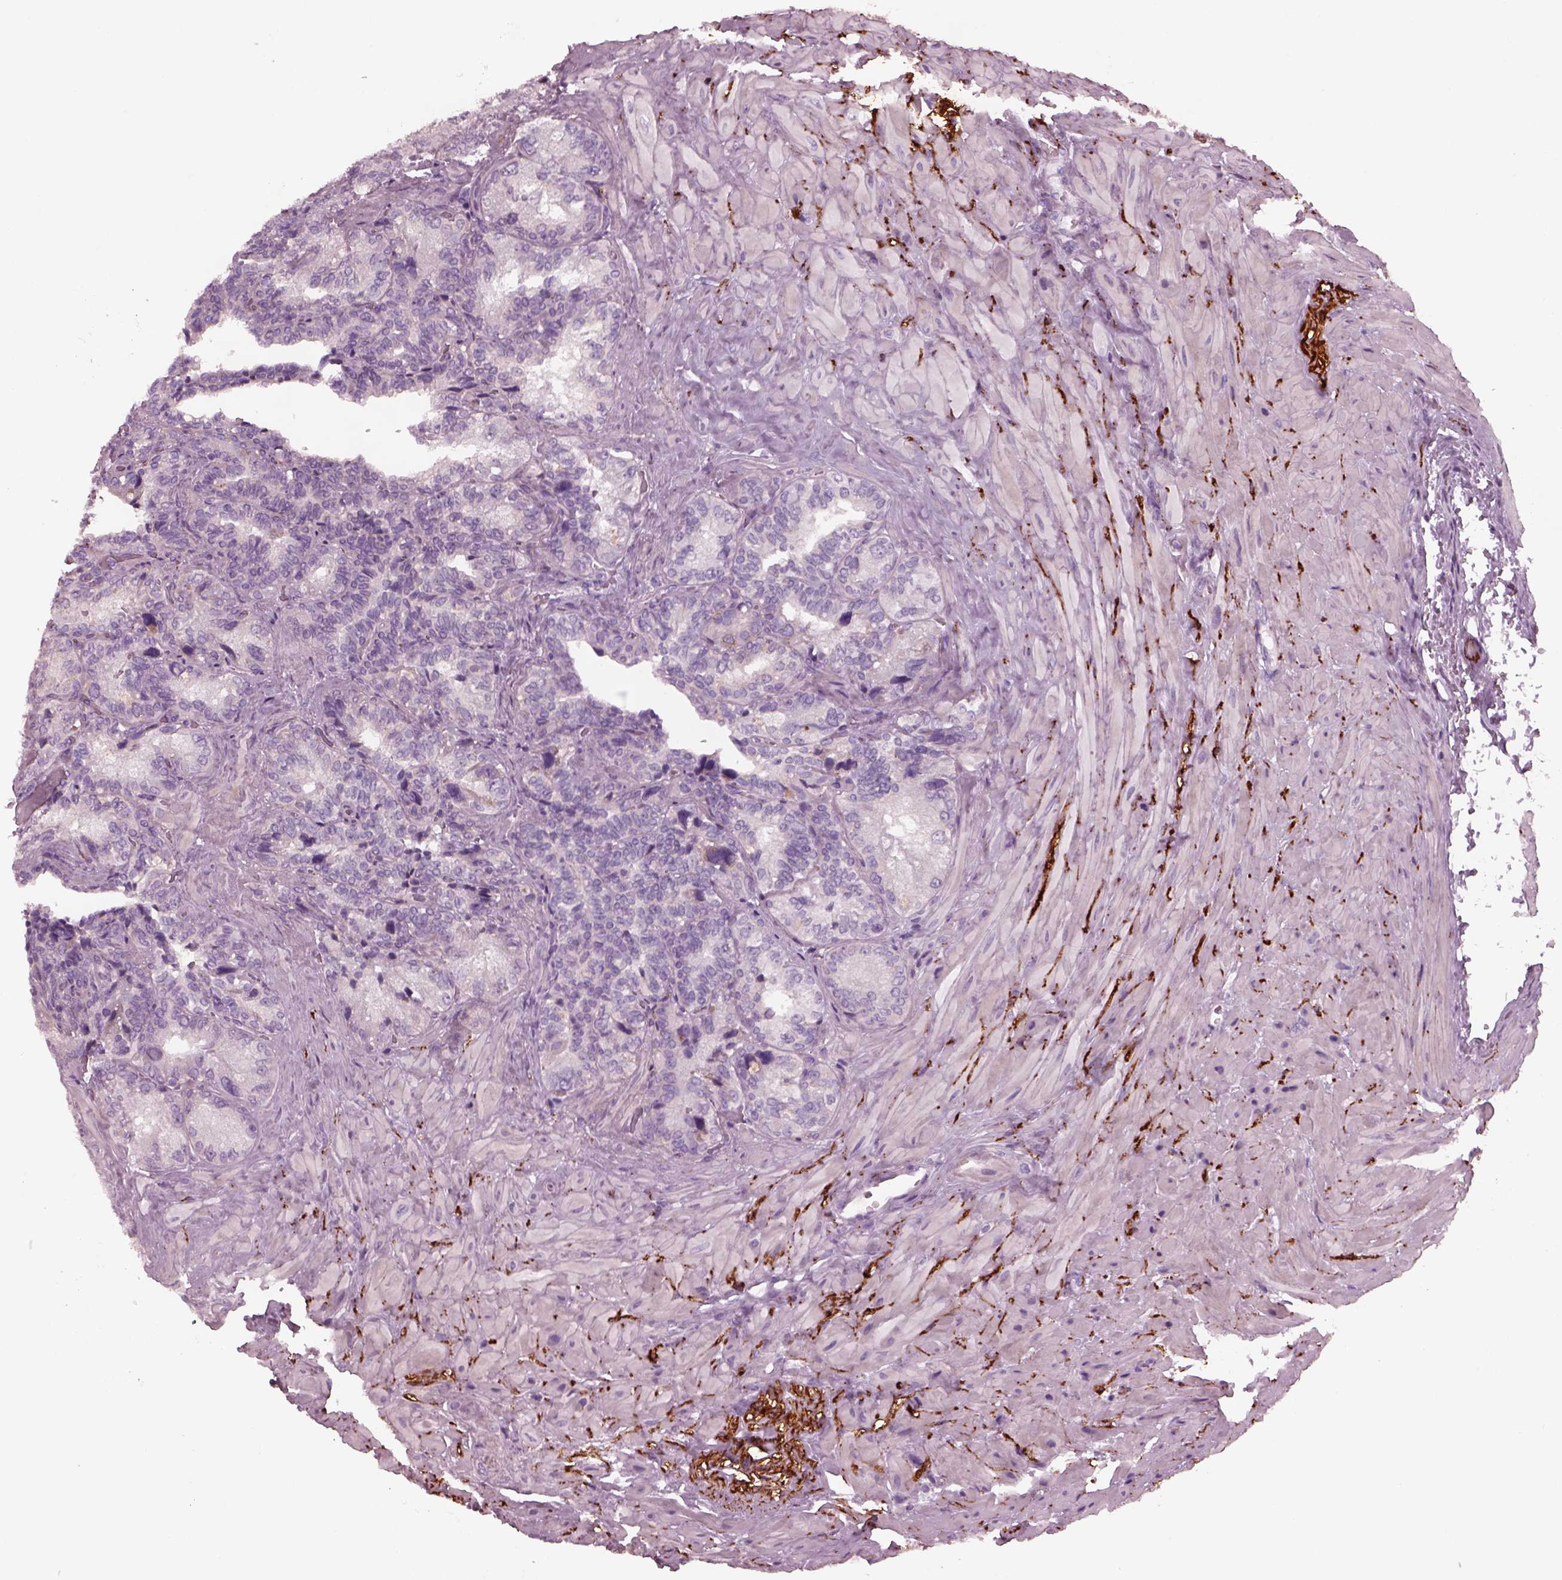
{"staining": {"intensity": "negative", "quantity": "none", "location": "none"}, "tissue": "seminal vesicle", "cell_type": "Glandular cells", "image_type": "normal", "snomed": [{"axis": "morphology", "description": "Normal tissue, NOS"}, {"axis": "topography", "description": "Seminal veicle"}], "caption": "This is a photomicrograph of immunohistochemistry staining of normal seminal vesicle, which shows no expression in glandular cells.", "gene": "GDF11", "patient": {"sex": "male", "age": 69}}